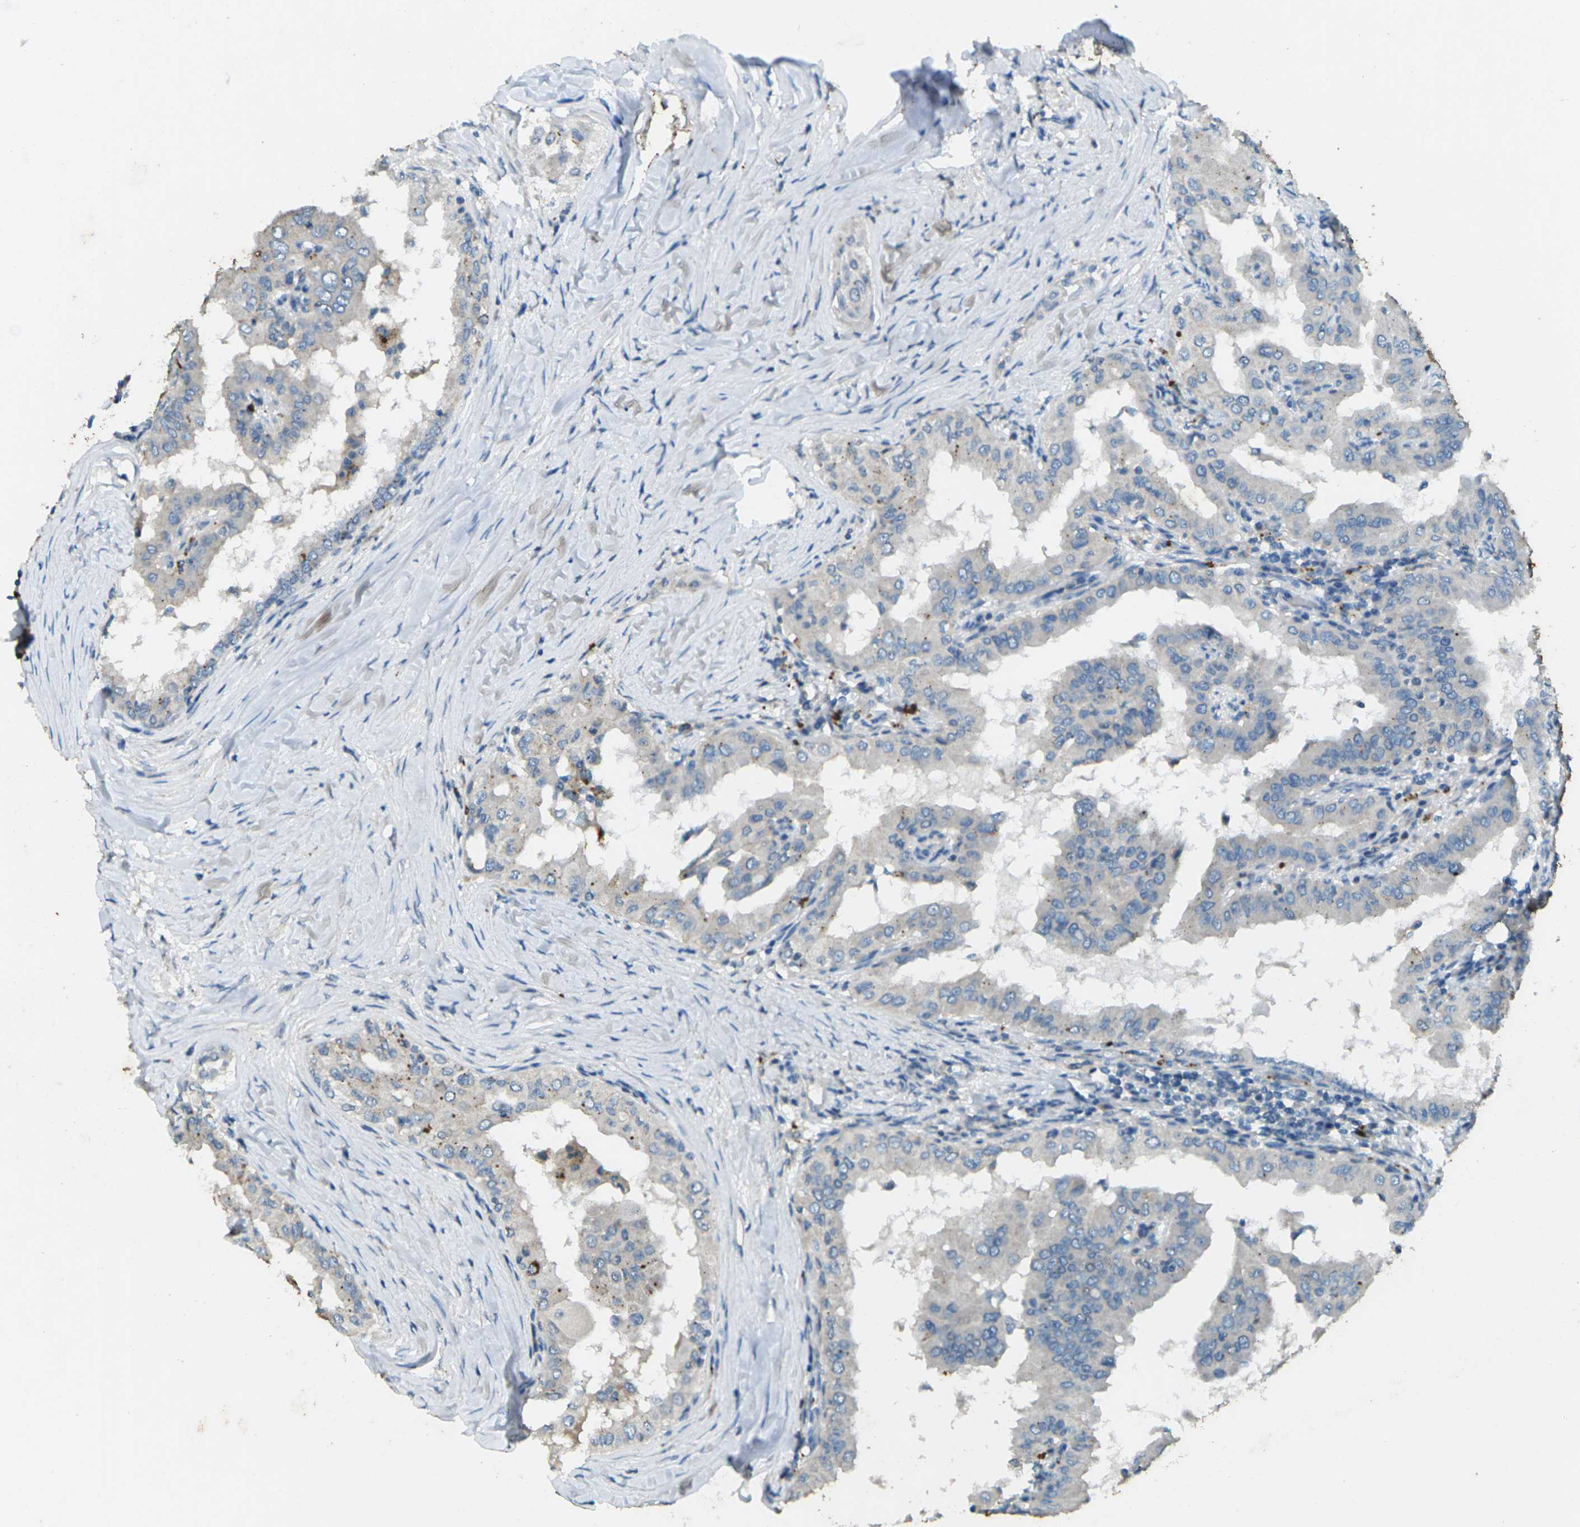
{"staining": {"intensity": "weak", "quantity": "<25%", "location": "cytoplasmic/membranous"}, "tissue": "thyroid cancer", "cell_type": "Tumor cells", "image_type": "cancer", "snomed": [{"axis": "morphology", "description": "Papillary adenocarcinoma, NOS"}, {"axis": "topography", "description": "Thyroid gland"}], "caption": "The histopathology image demonstrates no significant staining in tumor cells of papillary adenocarcinoma (thyroid). Brightfield microscopy of IHC stained with DAB (3,3'-diaminobenzidine) (brown) and hematoxylin (blue), captured at high magnification.", "gene": "SIGLEC14", "patient": {"sex": "male", "age": 33}}